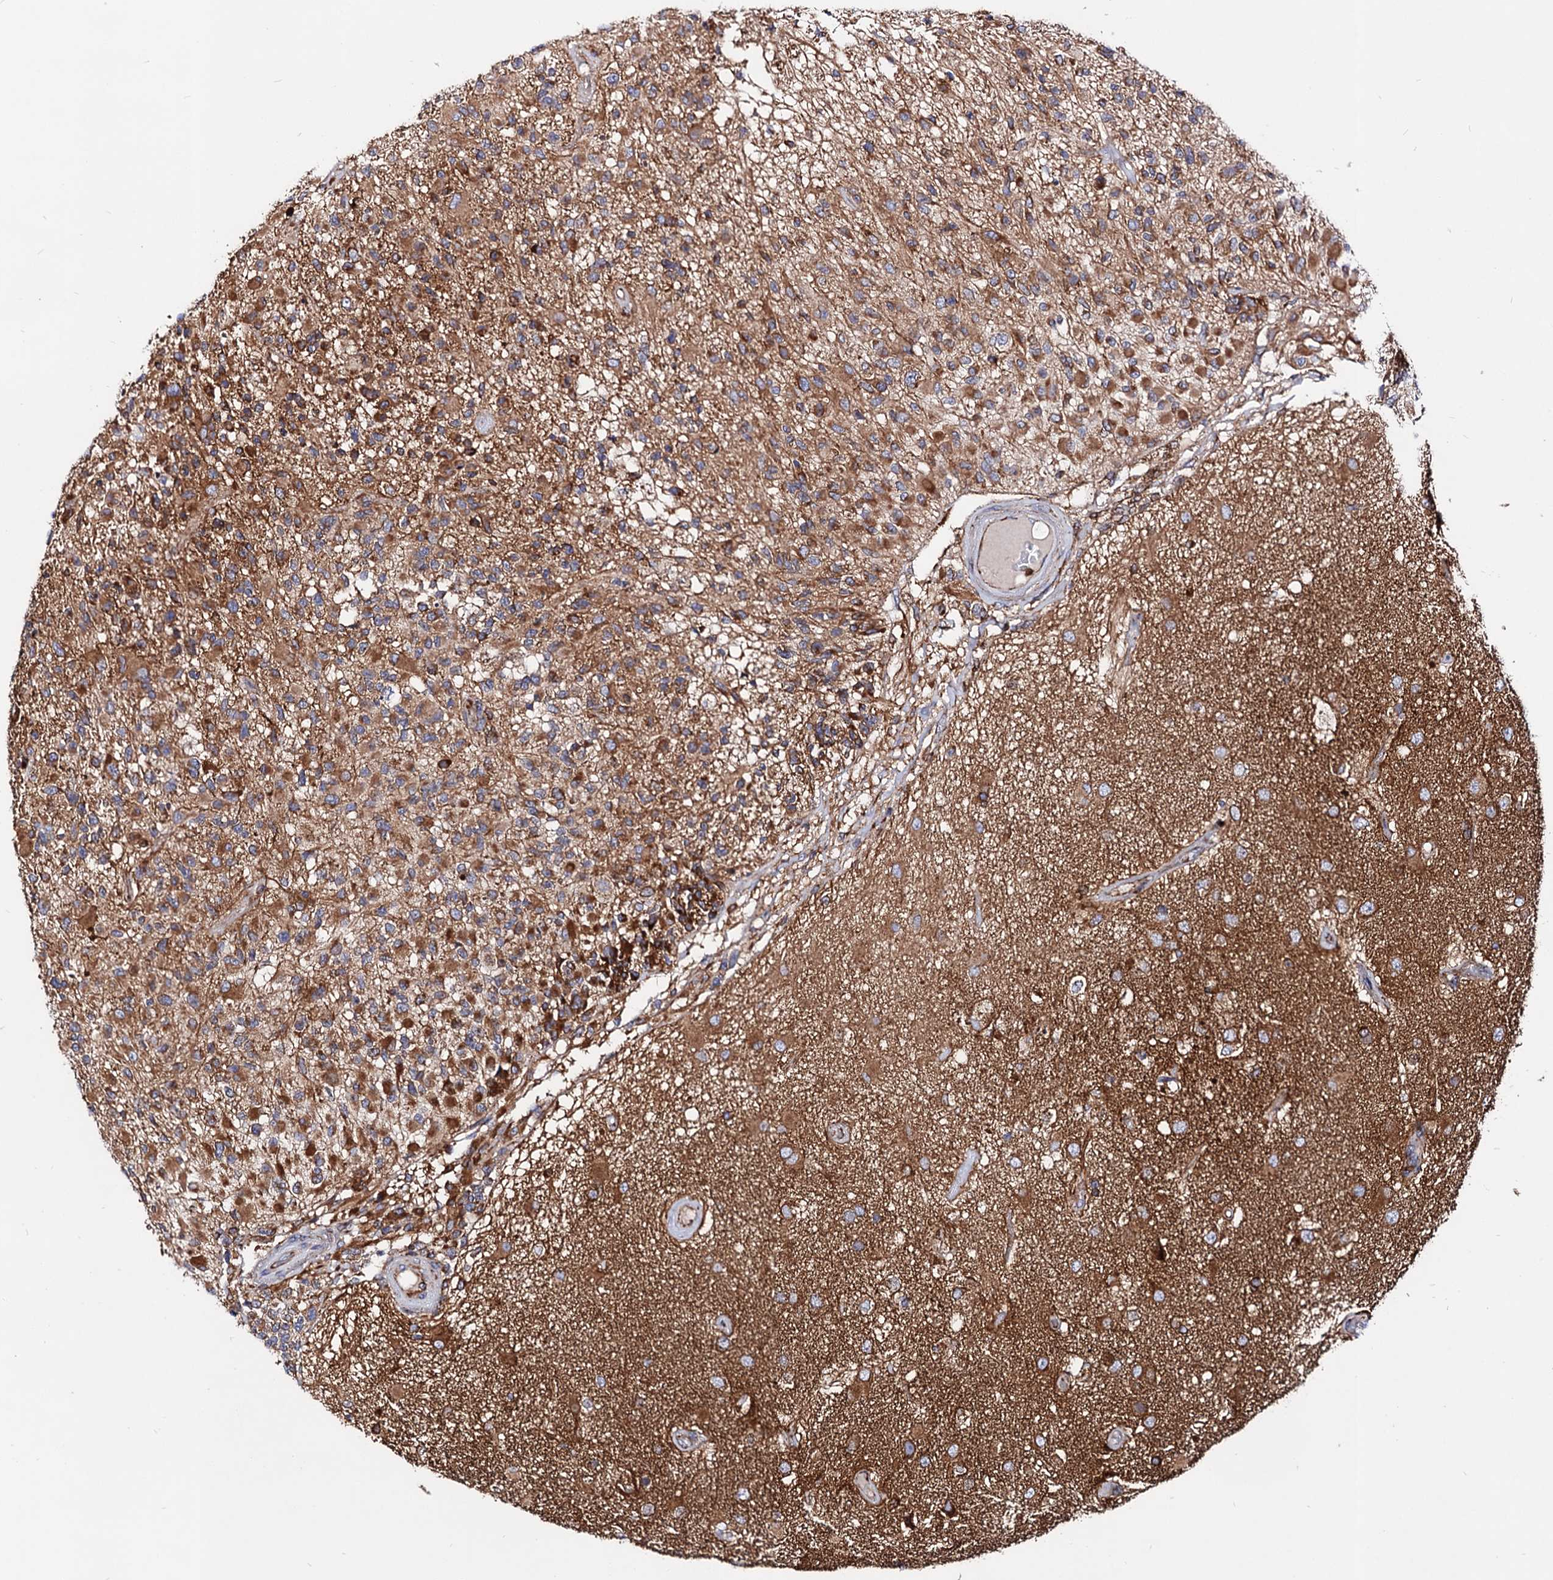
{"staining": {"intensity": "moderate", "quantity": ">75%", "location": "cytoplasmic/membranous"}, "tissue": "glioma", "cell_type": "Tumor cells", "image_type": "cancer", "snomed": [{"axis": "morphology", "description": "Glioma, malignant, High grade"}, {"axis": "morphology", "description": "Glioblastoma, NOS"}, {"axis": "topography", "description": "Brain"}], "caption": "High-magnification brightfield microscopy of glioma stained with DAB (3,3'-diaminobenzidine) (brown) and counterstained with hematoxylin (blue). tumor cells exhibit moderate cytoplasmic/membranous staining is identified in about>75% of cells.", "gene": "ACAD9", "patient": {"sex": "male", "age": 60}}